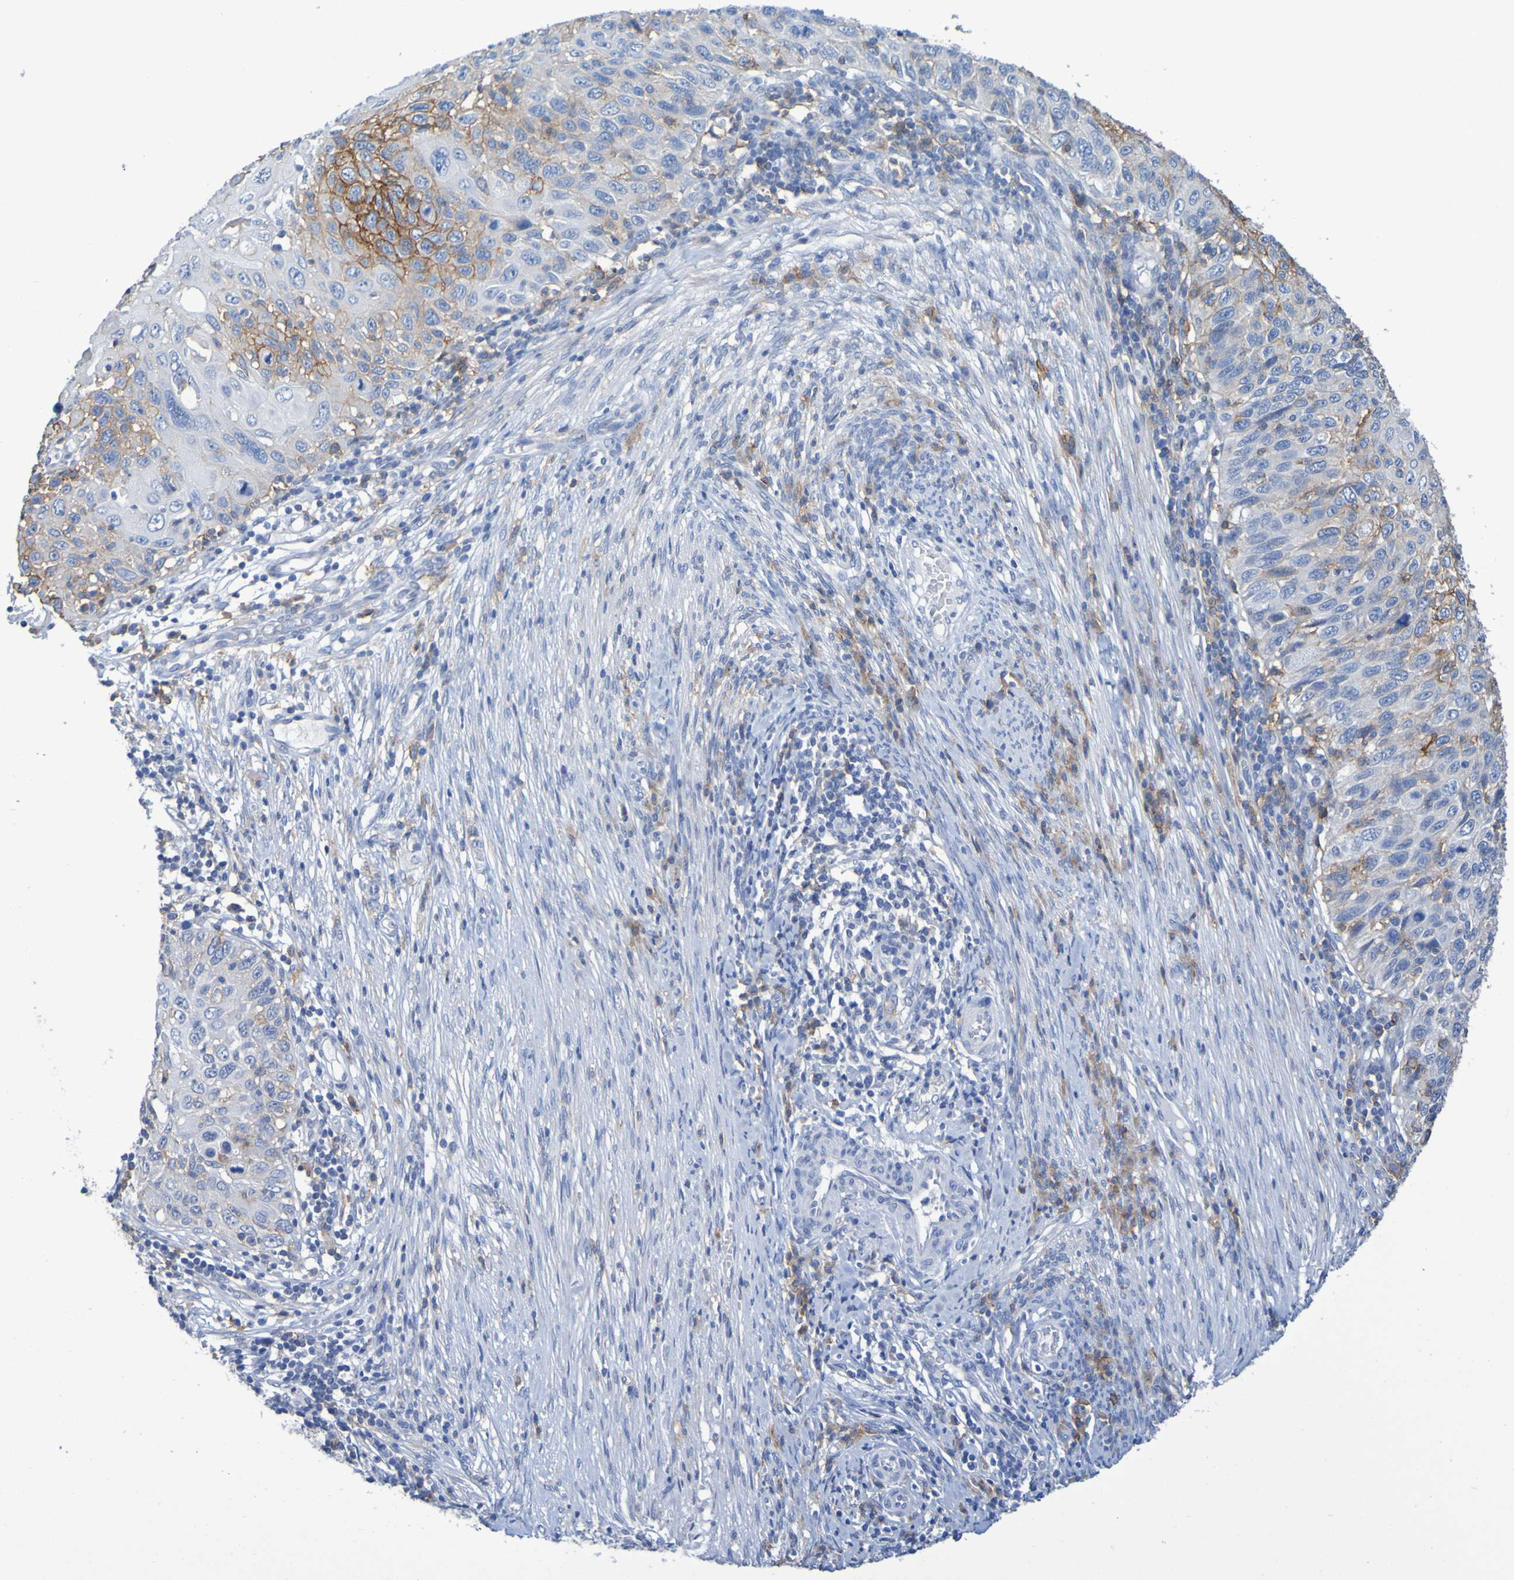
{"staining": {"intensity": "moderate", "quantity": "25%-75%", "location": "cytoplasmic/membranous"}, "tissue": "cervical cancer", "cell_type": "Tumor cells", "image_type": "cancer", "snomed": [{"axis": "morphology", "description": "Squamous cell carcinoma, NOS"}, {"axis": "topography", "description": "Cervix"}], "caption": "Cervical cancer (squamous cell carcinoma) tissue exhibits moderate cytoplasmic/membranous staining in about 25%-75% of tumor cells, visualized by immunohistochemistry.", "gene": "SLC3A2", "patient": {"sex": "female", "age": 70}}